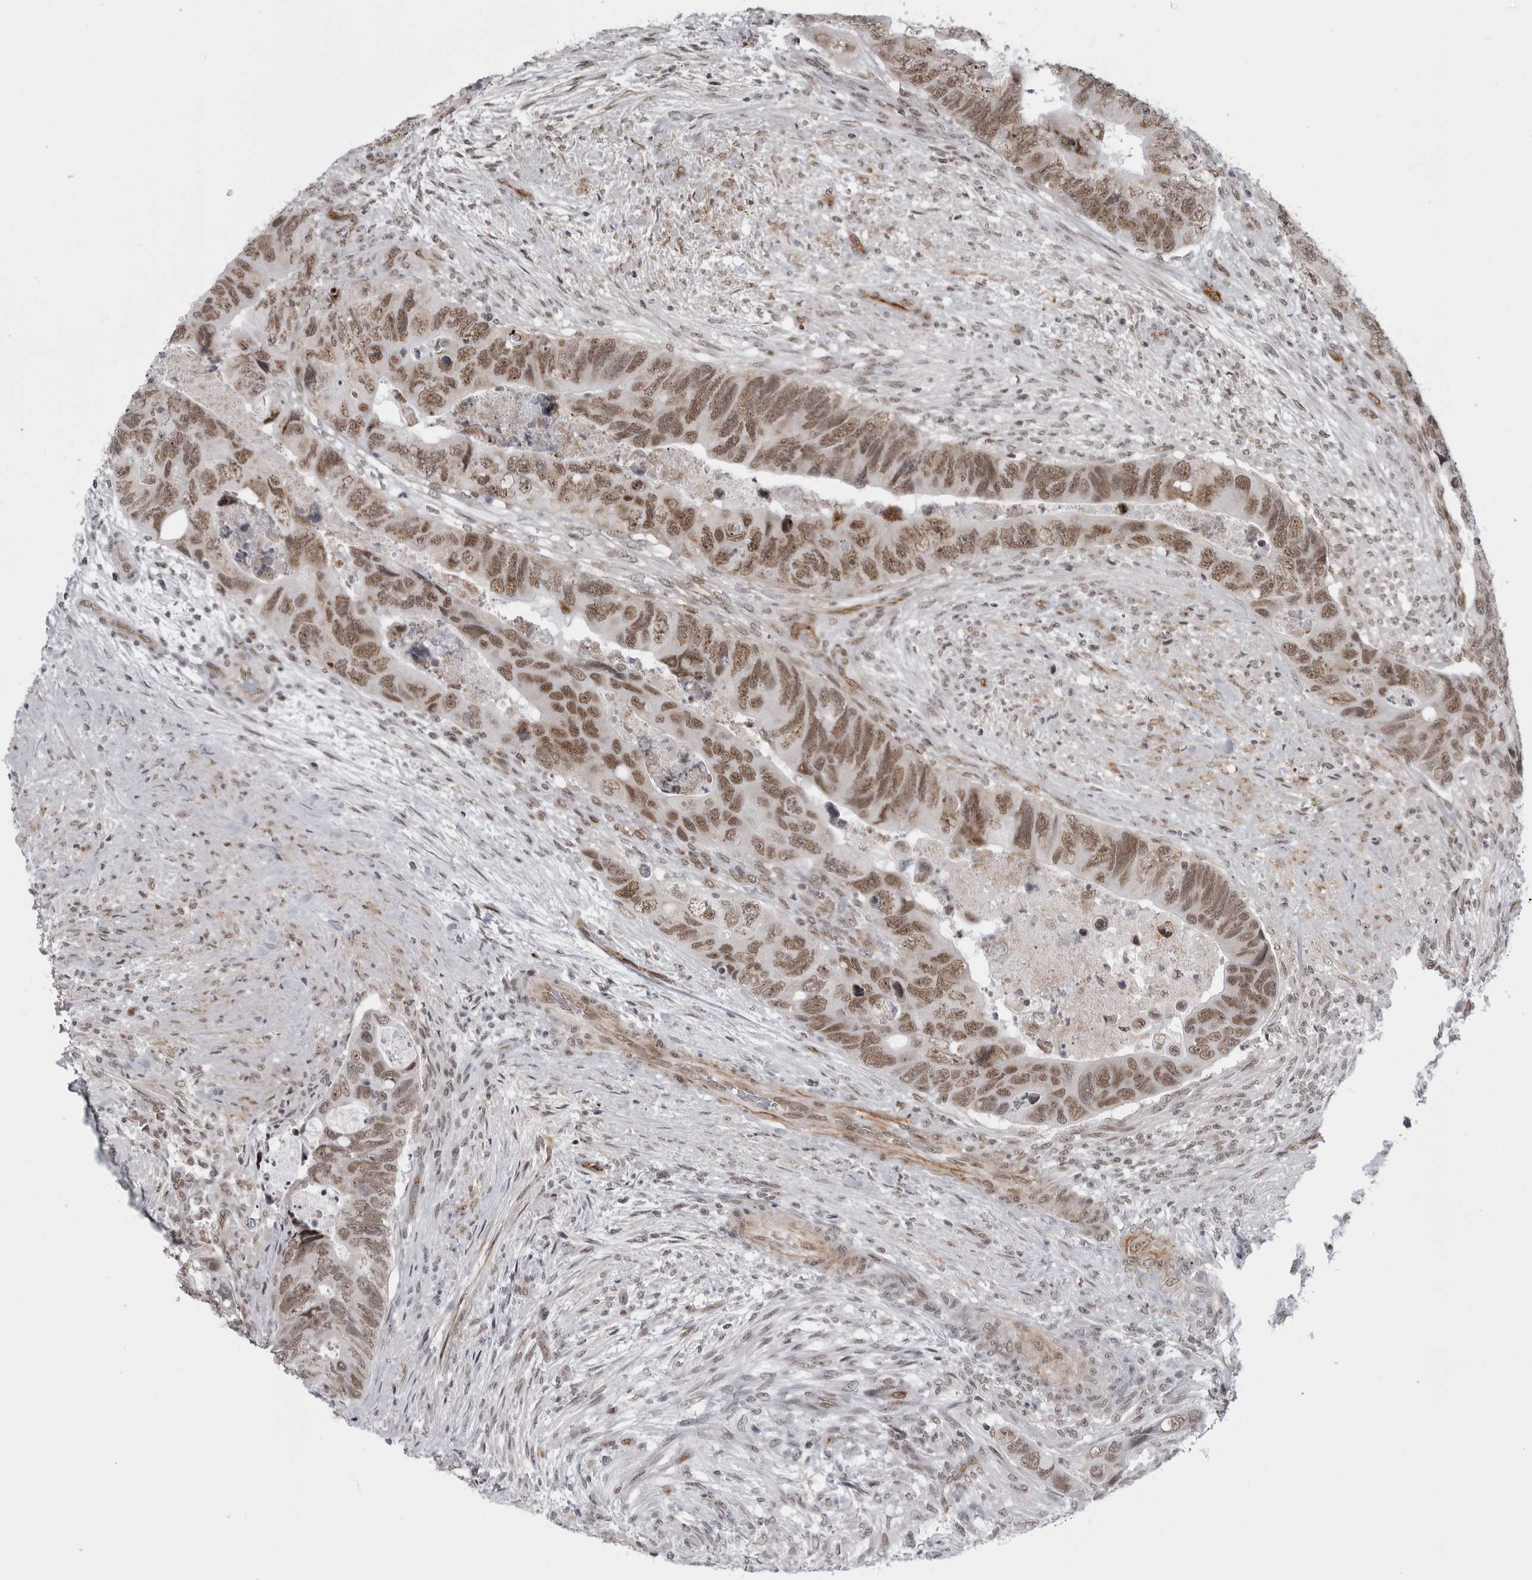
{"staining": {"intensity": "moderate", "quantity": ">75%", "location": "nuclear"}, "tissue": "colorectal cancer", "cell_type": "Tumor cells", "image_type": "cancer", "snomed": [{"axis": "morphology", "description": "Adenocarcinoma, NOS"}, {"axis": "topography", "description": "Rectum"}], "caption": "Adenocarcinoma (colorectal) stained with a protein marker reveals moderate staining in tumor cells.", "gene": "RNF26", "patient": {"sex": "male", "age": 63}}